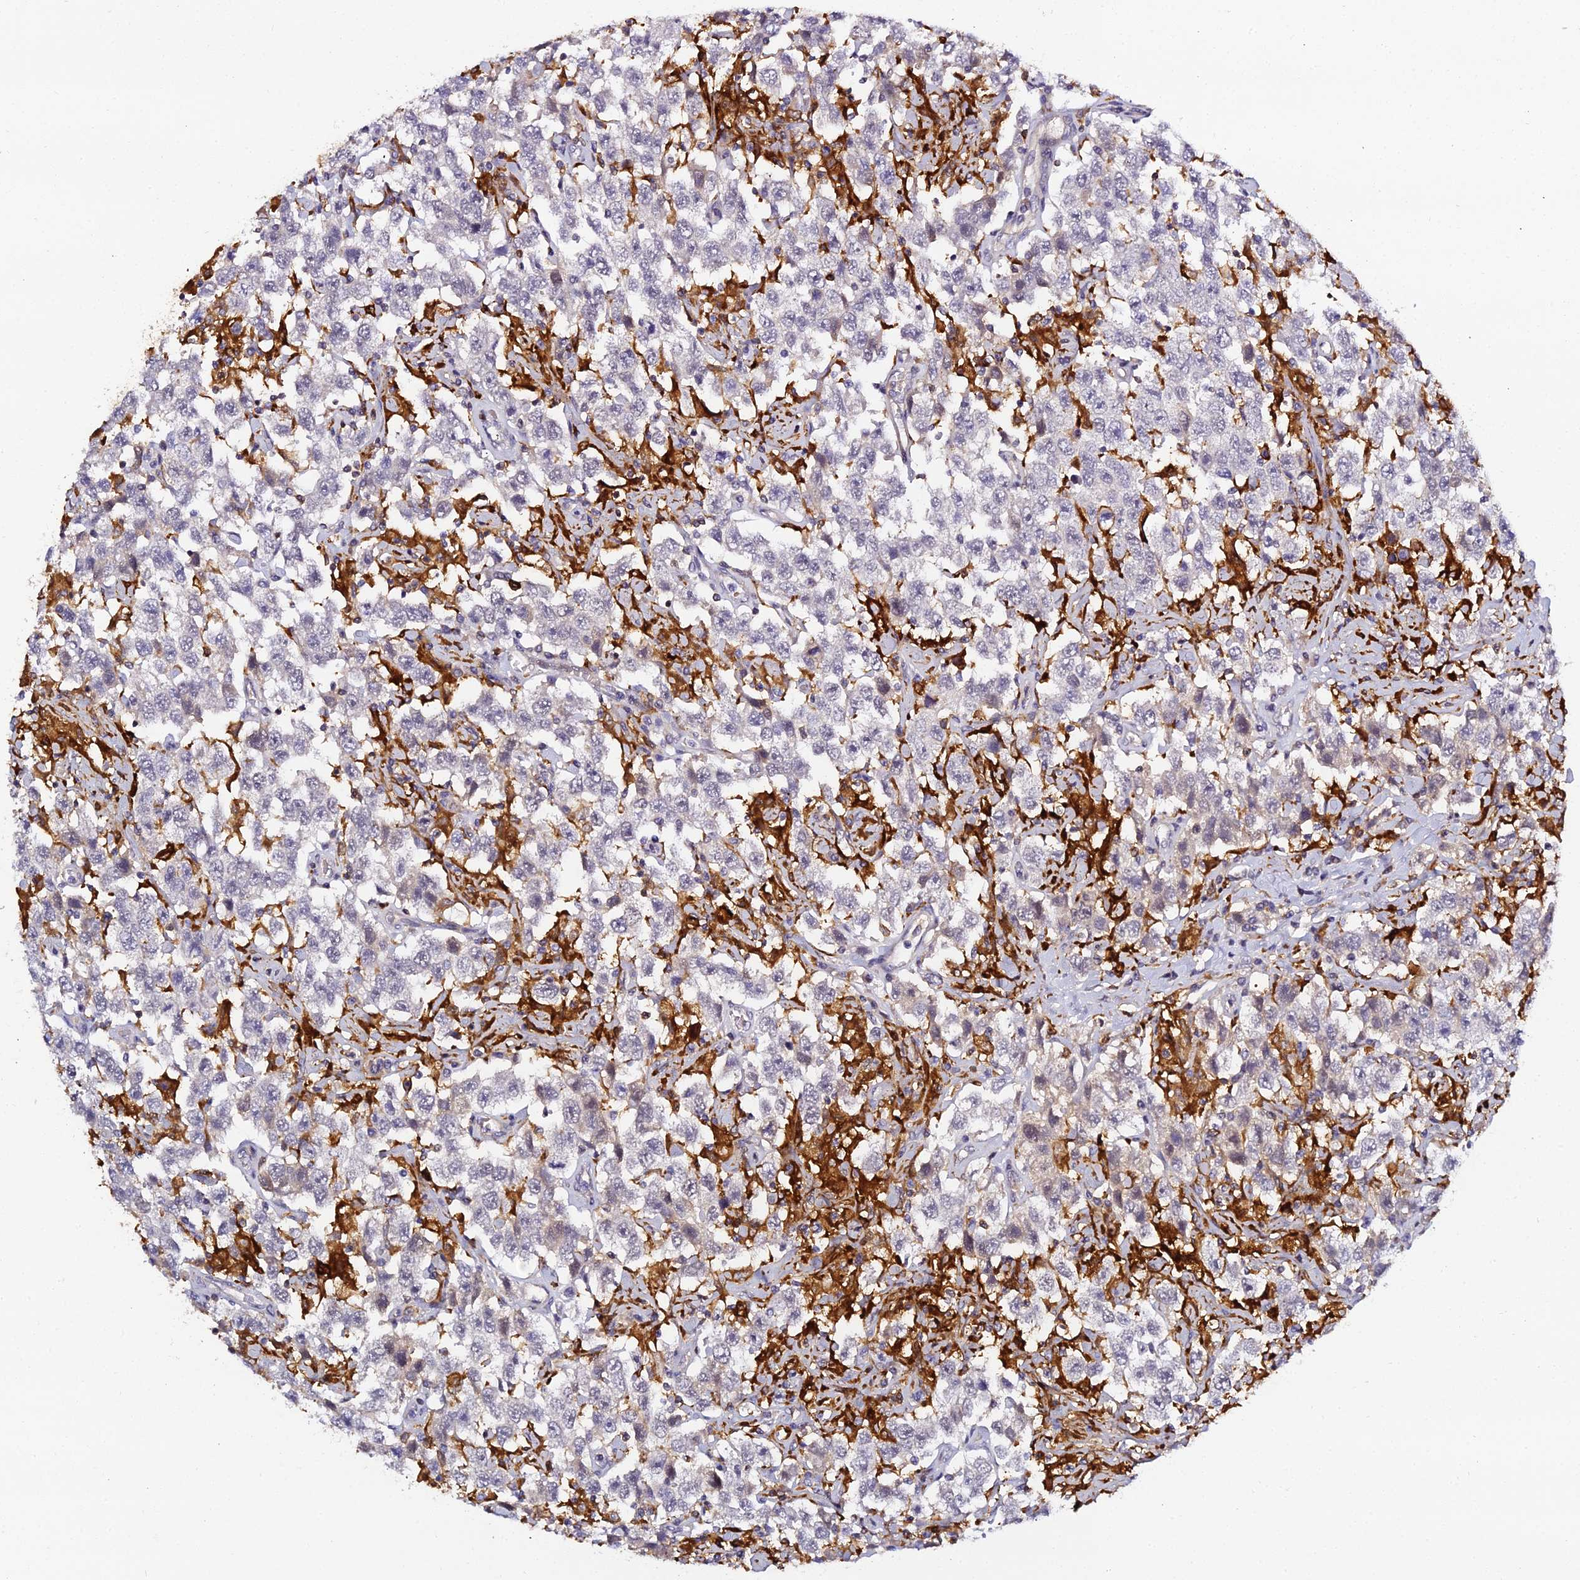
{"staining": {"intensity": "negative", "quantity": "none", "location": "none"}, "tissue": "testis cancer", "cell_type": "Tumor cells", "image_type": "cancer", "snomed": [{"axis": "morphology", "description": "Seminoma, NOS"}, {"axis": "topography", "description": "Testis"}], "caption": "The image reveals no staining of tumor cells in testis cancer.", "gene": "IL4I1", "patient": {"sex": "male", "age": 41}}